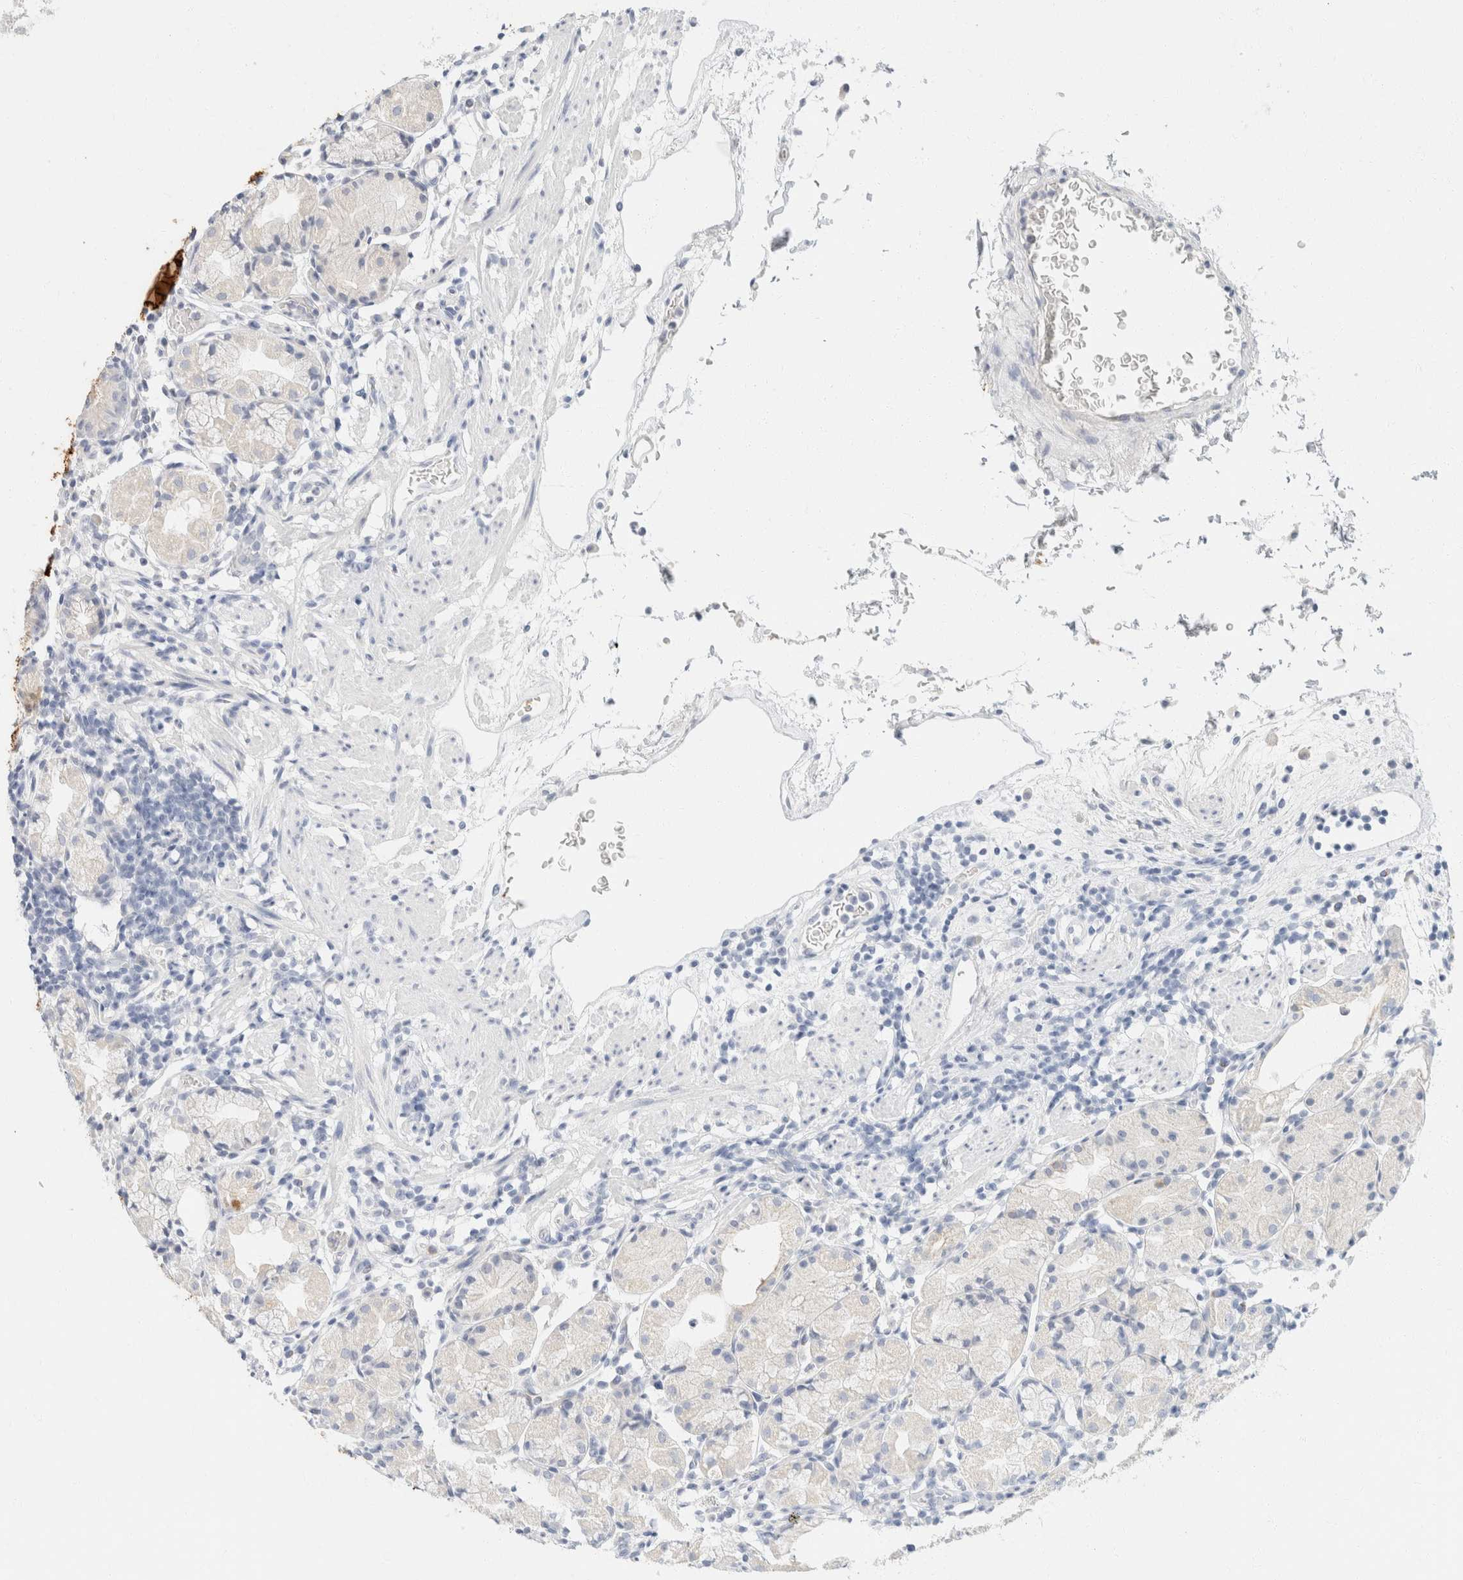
{"staining": {"intensity": "strong", "quantity": "<25%", "location": "cytoplasmic/membranous"}, "tissue": "stomach", "cell_type": "Glandular cells", "image_type": "normal", "snomed": [{"axis": "morphology", "description": "Normal tissue, NOS"}, {"axis": "topography", "description": "Stomach"}, {"axis": "topography", "description": "Stomach, lower"}], "caption": "High-power microscopy captured an immunohistochemistry (IHC) micrograph of normal stomach, revealing strong cytoplasmic/membranous positivity in about <25% of glandular cells. (brown staining indicates protein expression, while blue staining denotes nuclei).", "gene": "KRT20", "patient": {"sex": "female", "age": 75}}